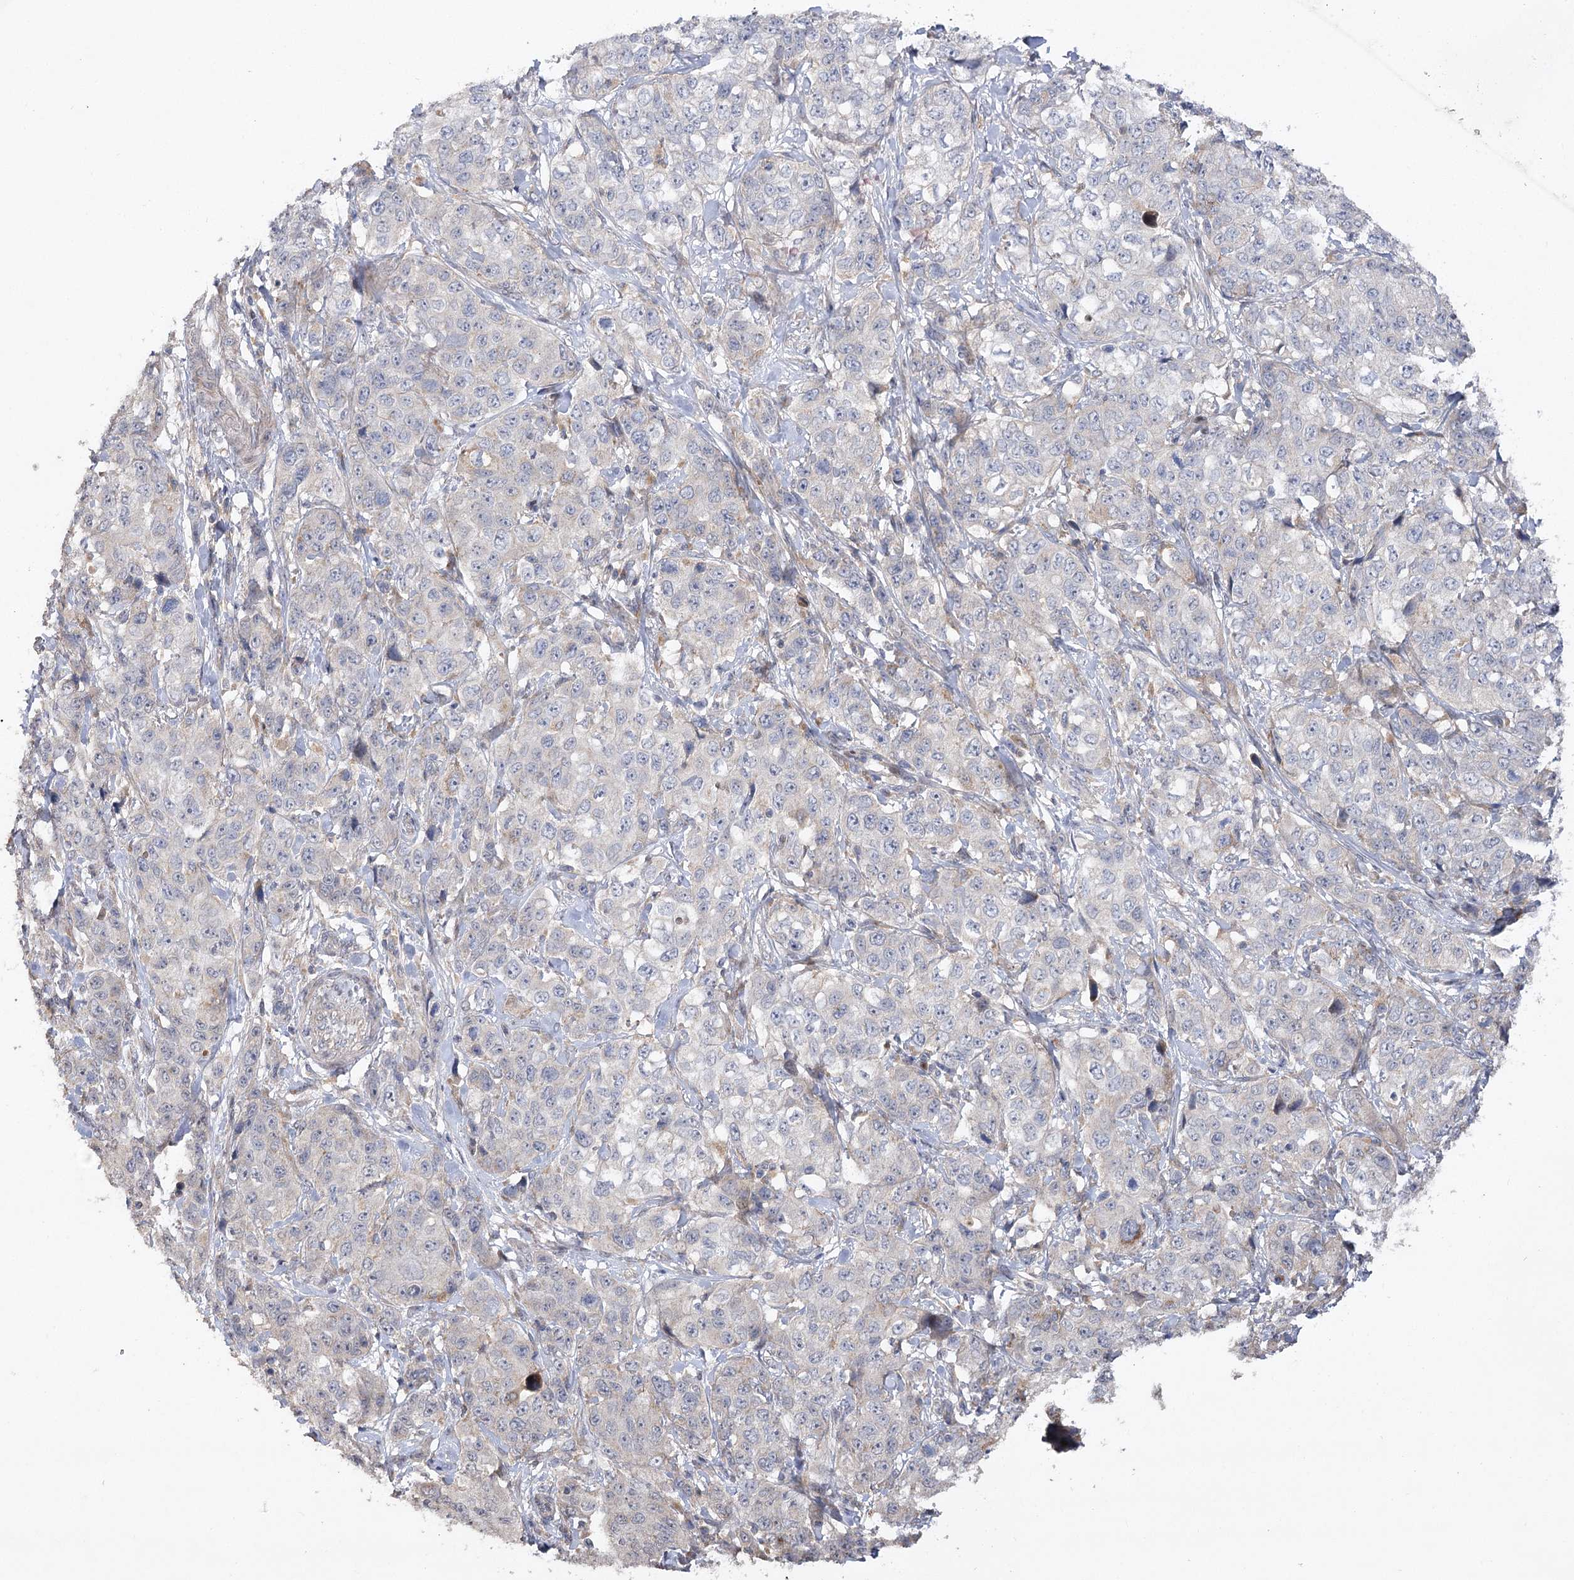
{"staining": {"intensity": "negative", "quantity": "none", "location": "none"}, "tissue": "stomach cancer", "cell_type": "Tumor cells", "image_type": "cancer", "snomed": [{"axis": "morphology", "description": "Adenocarcinoma, NOS"}, {"axis": "topography", "description": "Stomach"}], "caption": "A histopathology image of human adenocarcinoma (stomach) is negative for staining in tumor cells. Nuclei are stained in blue.", "gene": "OBSL1", "patient": {"sex": "male", "age": 48}}